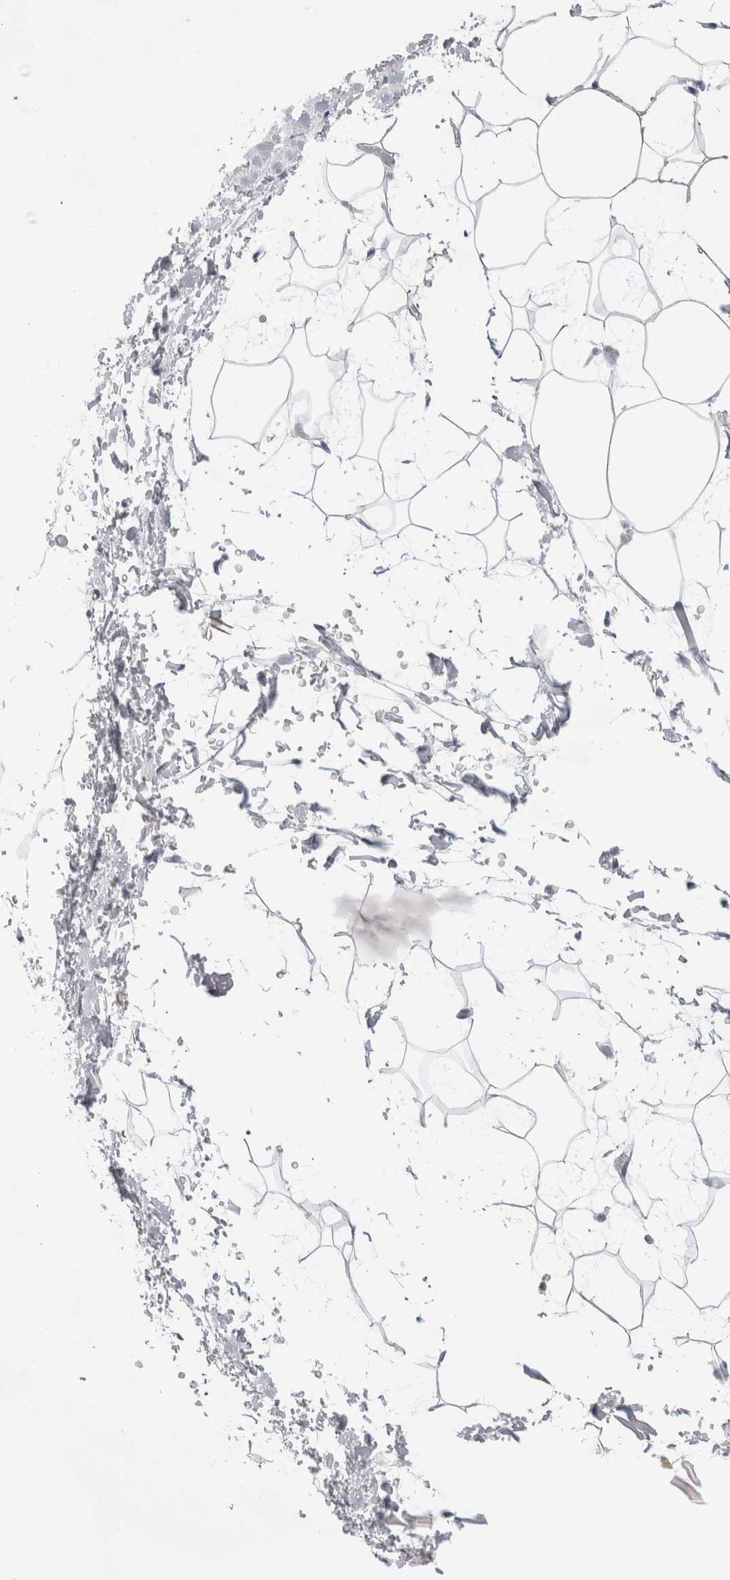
{"staining": {"intensity": "negative", "quantity": "none", "location": "none"}, "tissue": "adipose tissue", "cell_type": "Adipocytes", "image_type": "normal", "snomed": [{"axis": "morphology", "description": "Normal tissue, NOS"}, {"axis": "topography", "description": "Soft tissue"}], "caption": "Immunohistochemistry photomicrograph of unremarkable adipose tissue: human adipose tissue stained with DAB reveals no significant protein expression in adipocytes.", "gene": "TONSL", "patient": {"sex": "male", "age": 72}}